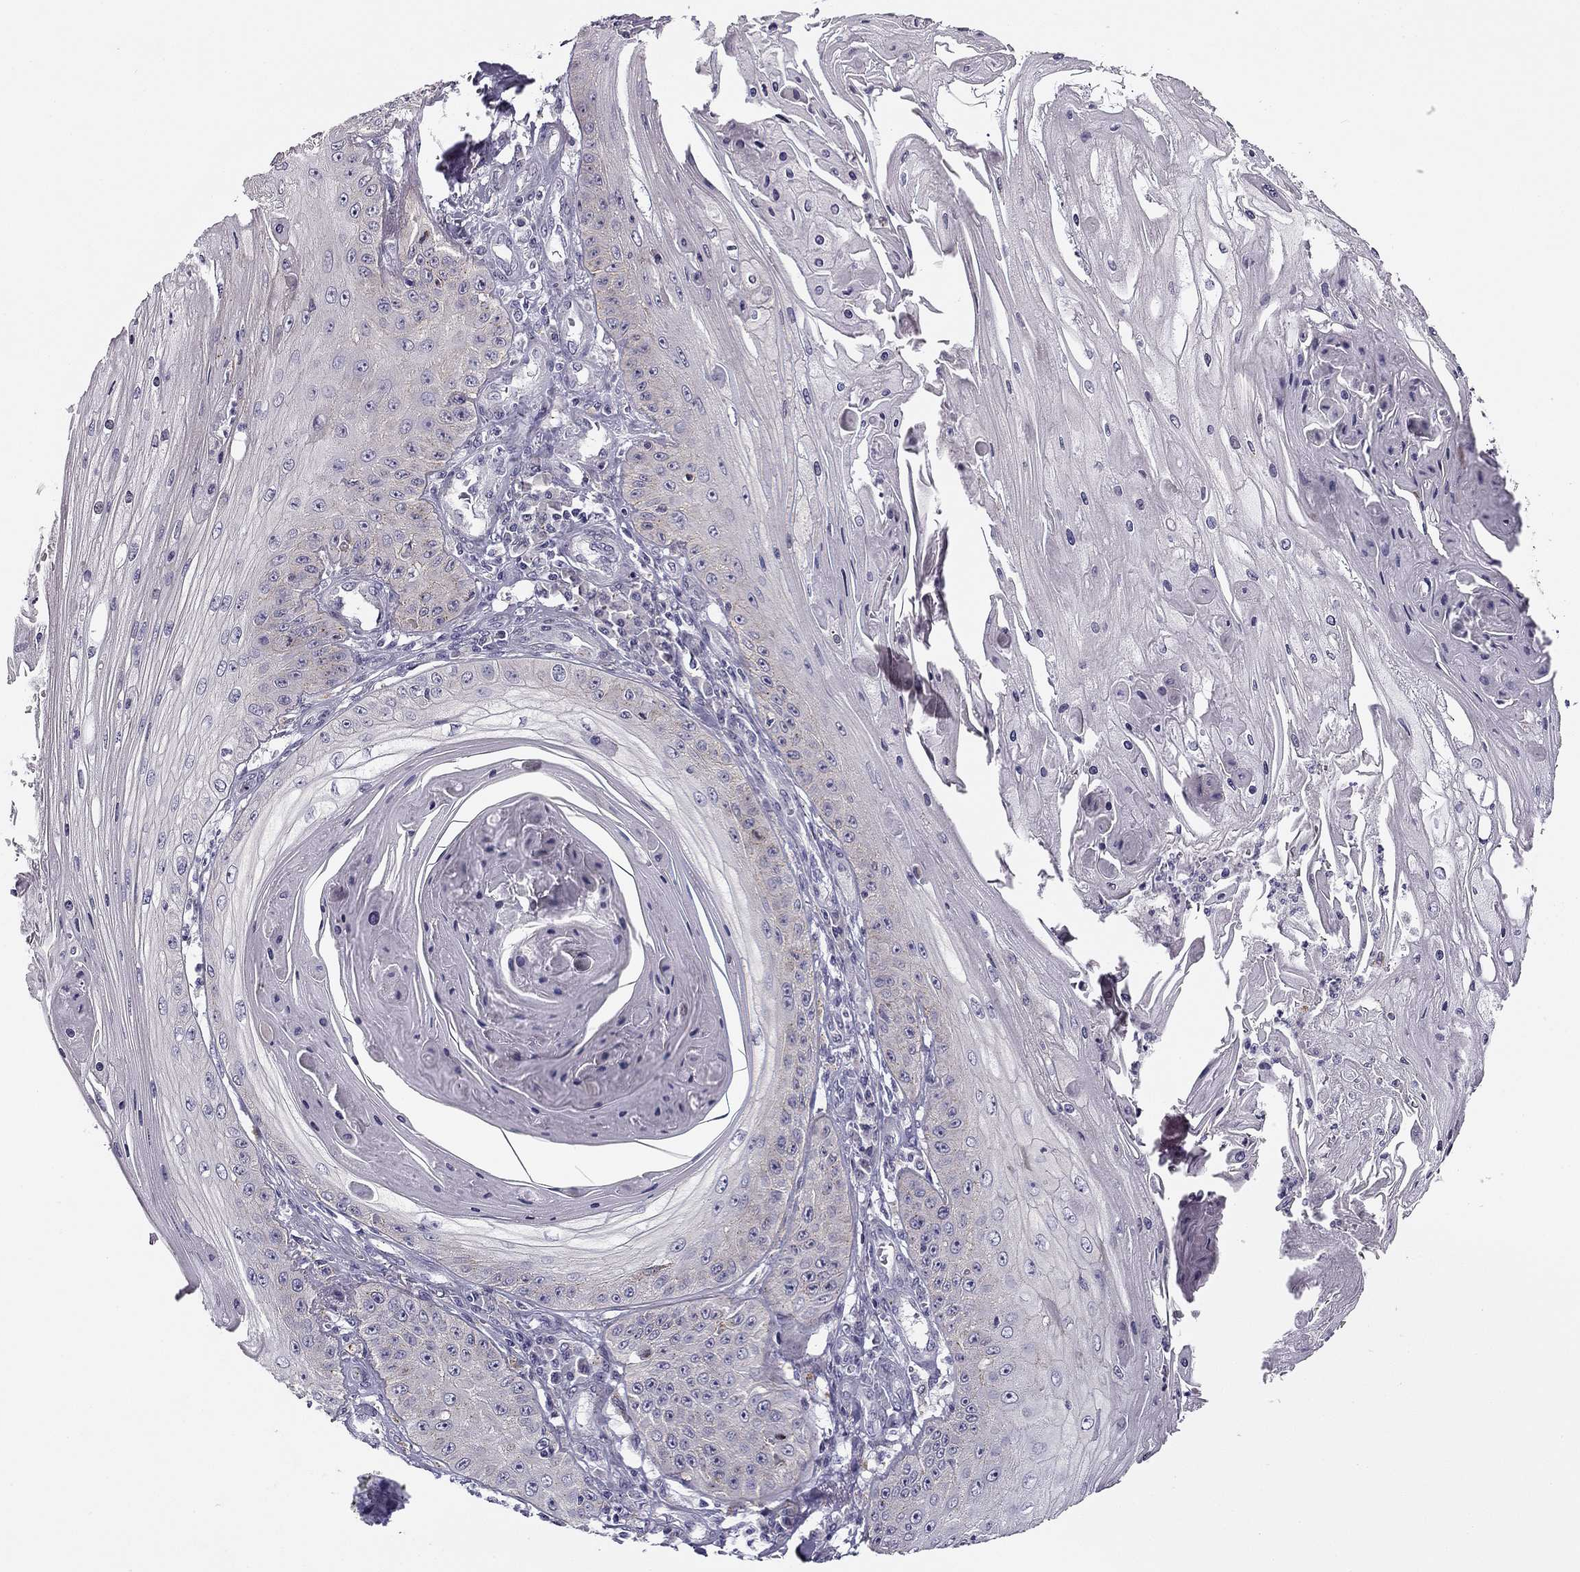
{"staining": {"intensity": "negative", "quantity": "none", "location": "none"}, "tissue": "skin cancer", "cell_type": "Tumor cells", "image_type": "cancer", "snomed": [{"axis": "morphology", "description": "Squamous cell carcinoma, NOS"}, {"axis": "topography", "description": "Skin"}], "caption": "IHC micrograph of neoplastic tissue: human skin squamous cell carcinoma stained with DAB displays no significant protein positivity in tumor cells.", "gene": "CNR1", "patient": {"sex": "male", "age": 70}}